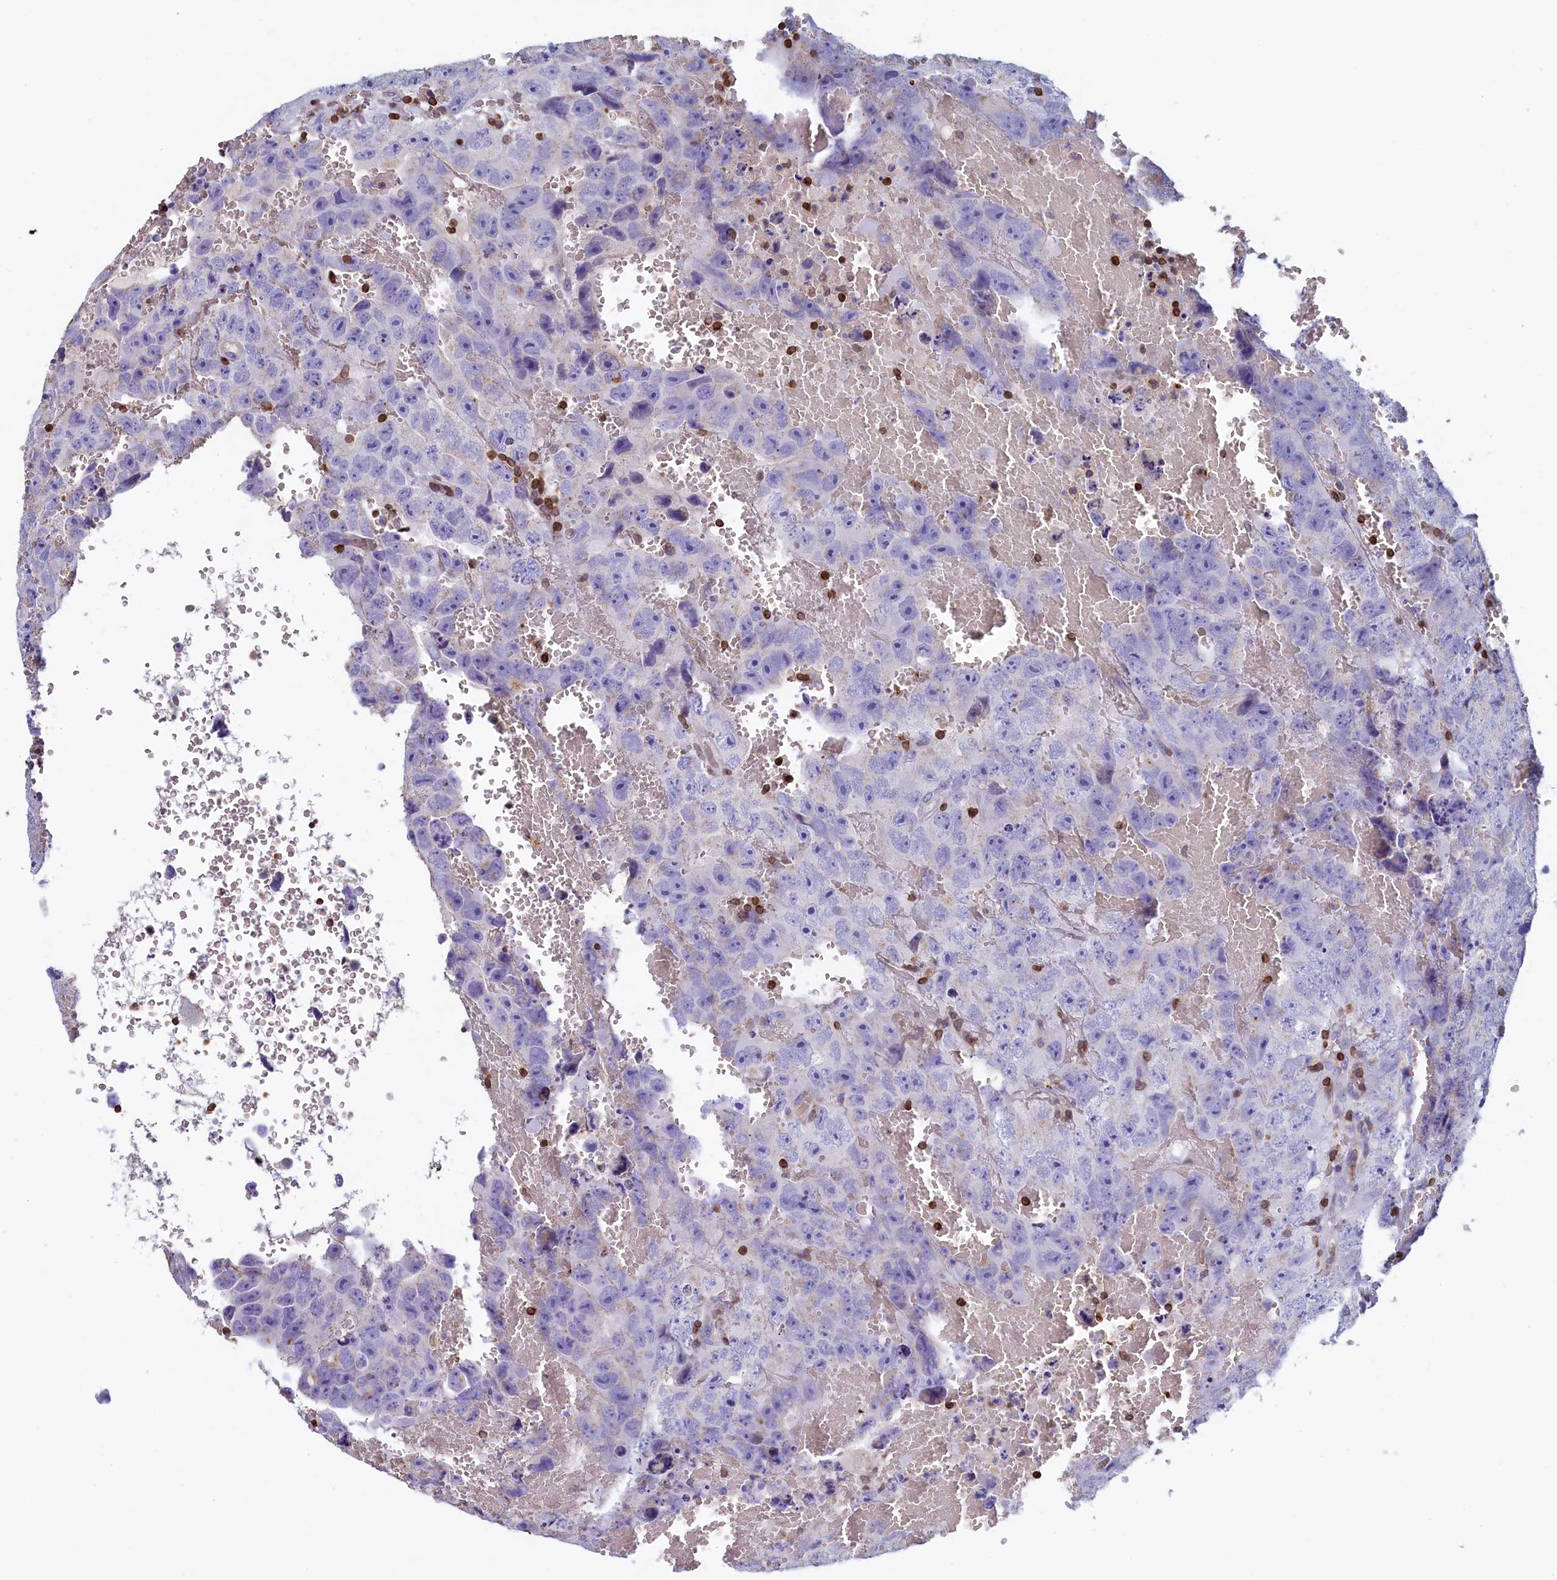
{"staining": {"intensity": "negative", "quantity": "none", "location": "none"}, "tissue": "testis cancer", "cell_type": "Tumor cells", "image_type": "cancer", "snomed": [{"axis": "morphology", "description": "Carcinoma, Embryonal, NOS"}, {"axis": "topography", "description": "Testis"}], "caption": "DAB immunohistochemical staining of human testis cancer (embryonal carcinoma) shows no significant expression in tumor cells. (Brightfield microscopy of DAB (3,3'-diaminobenzidine) immunohistochemistry at high magnification).", "gene": "TRAF3IP3", "patient": {"sex": "male", "age": 45}}